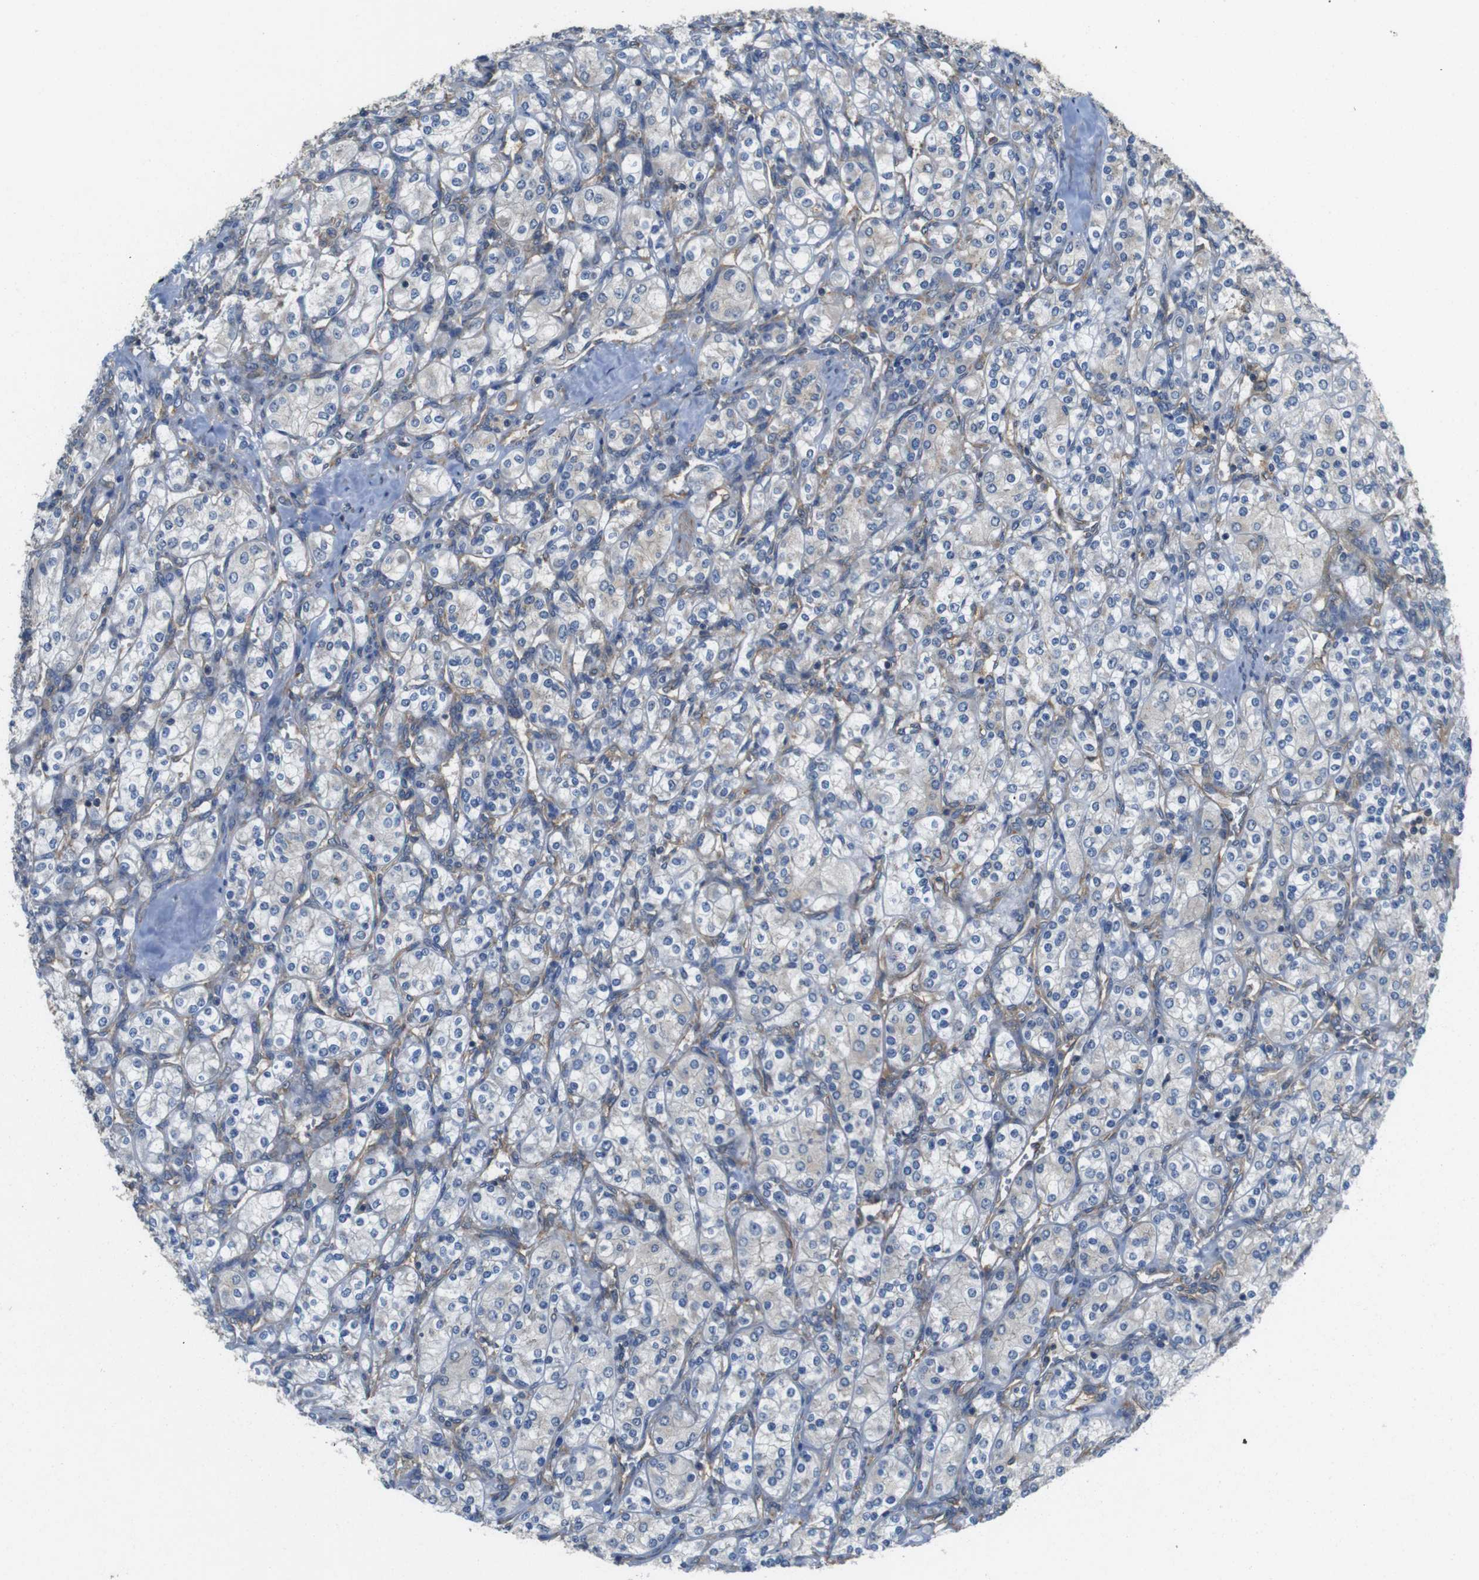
{"staining": {"intensity": "weak", "quantity": "<25%", "location": "cytoplasmic/membranous"}, "tissue": "renal cancer", "cell_type": "Tumor cells", "image_type": "cancer", "snomed": [{"axis": "morphology", "description": "Adenocarcinoma, NOS"}, {"axis": "topography", "description": "Kidney"}], "caption": "The image shows no staining of tumor cells in renal cancer.", "gene": "DCTN1", "patient": {"sex": "male", "age": 77}}